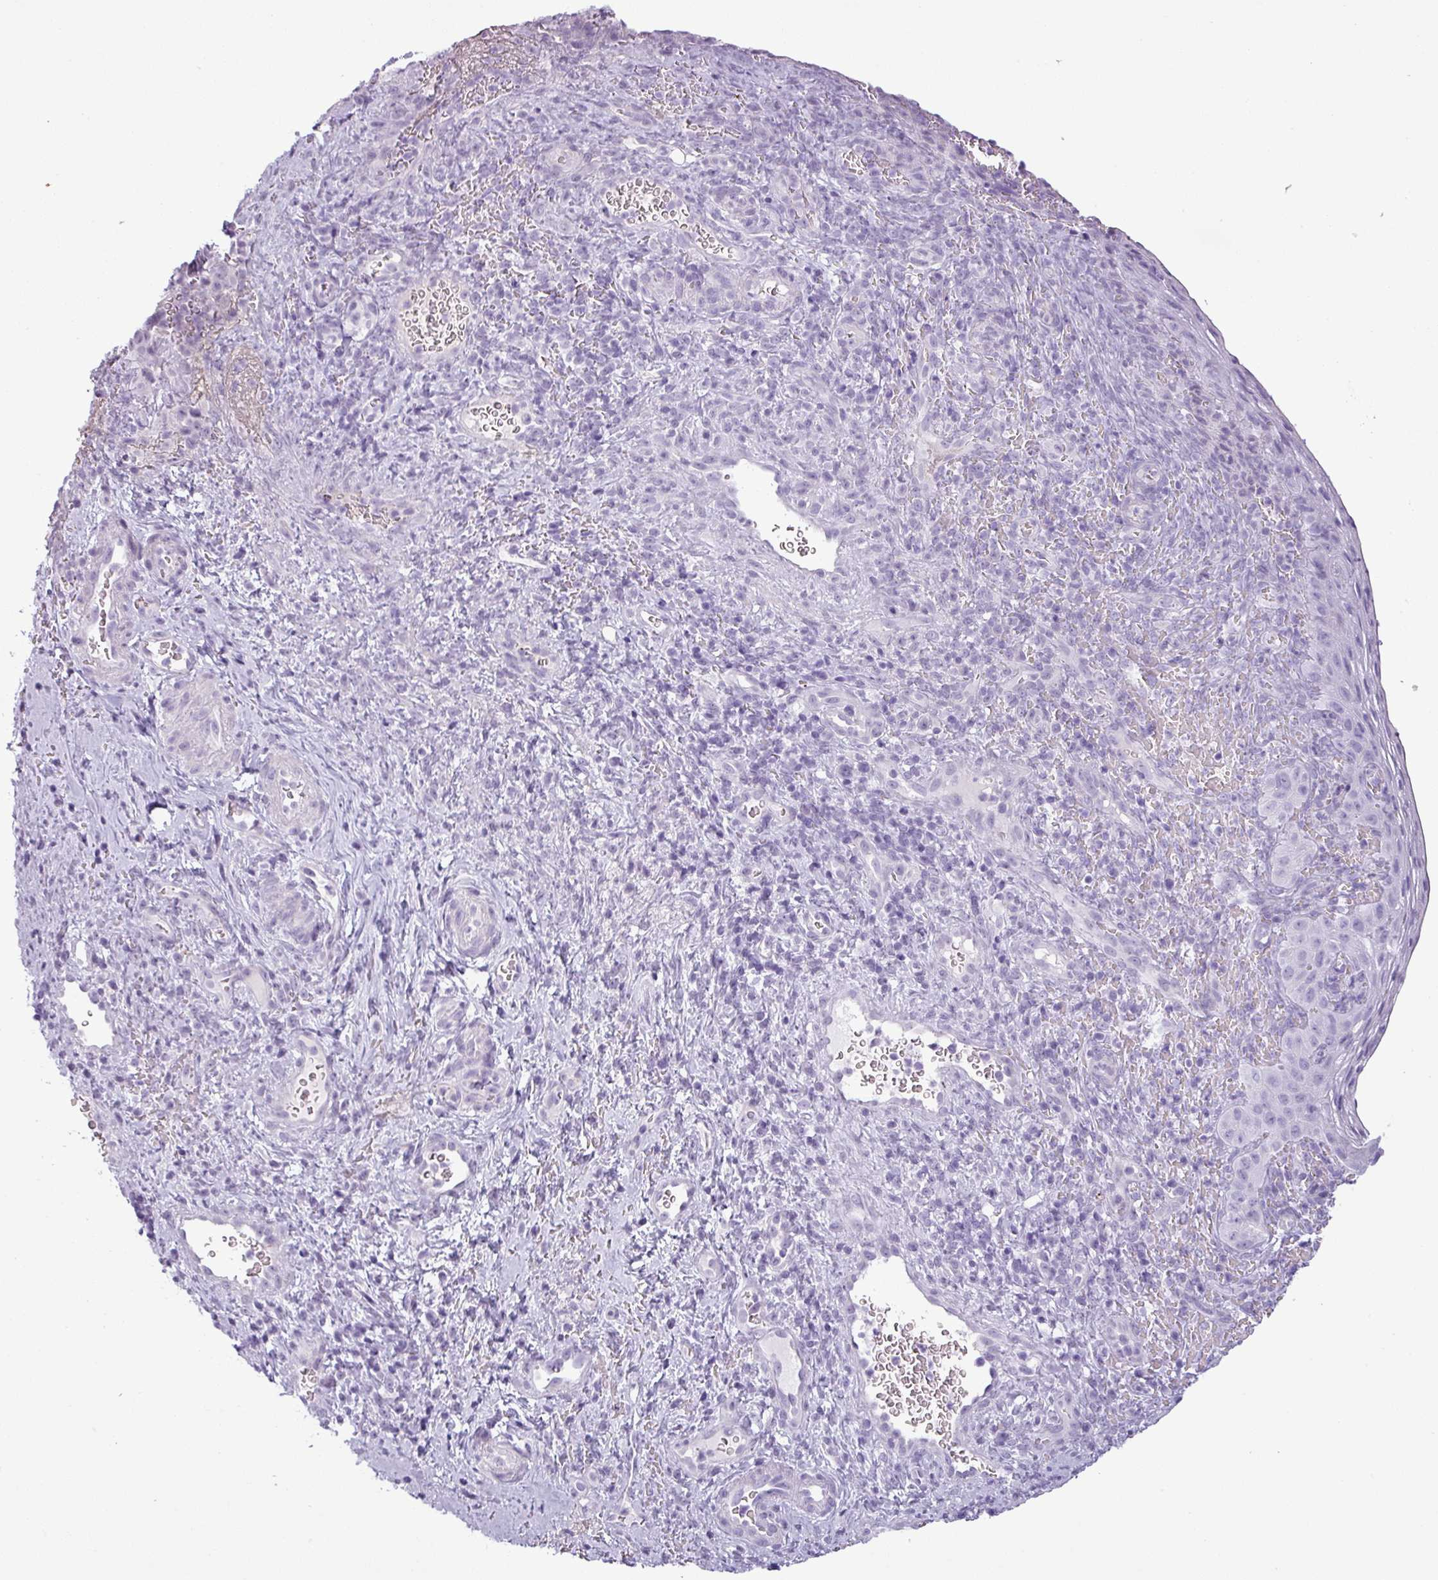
{"staining": {"intensity": "negative", "quantity": "none", "location": "none"}, "tissue": "cervical cancer", "cell_type": "Tumor cells", "image_type": "cancer", "snomed": [{"axis": "morphology", "description": "Squamous cell carcinoma, NOS"}, {"axis": "topography", "description": "Cervix"}], "caption": "A photomicrograph of cervical squamous cell carcinoma stained for a protein shows no brown staining in tumor cells. (Stains: DAB immunohistochemistry (IHC) with hematoxylin counter stain, Microscopy: brightfield microscopy at high magnification).", "gene": "CDH16", "patient": {"sex": "female", "age": 52}}